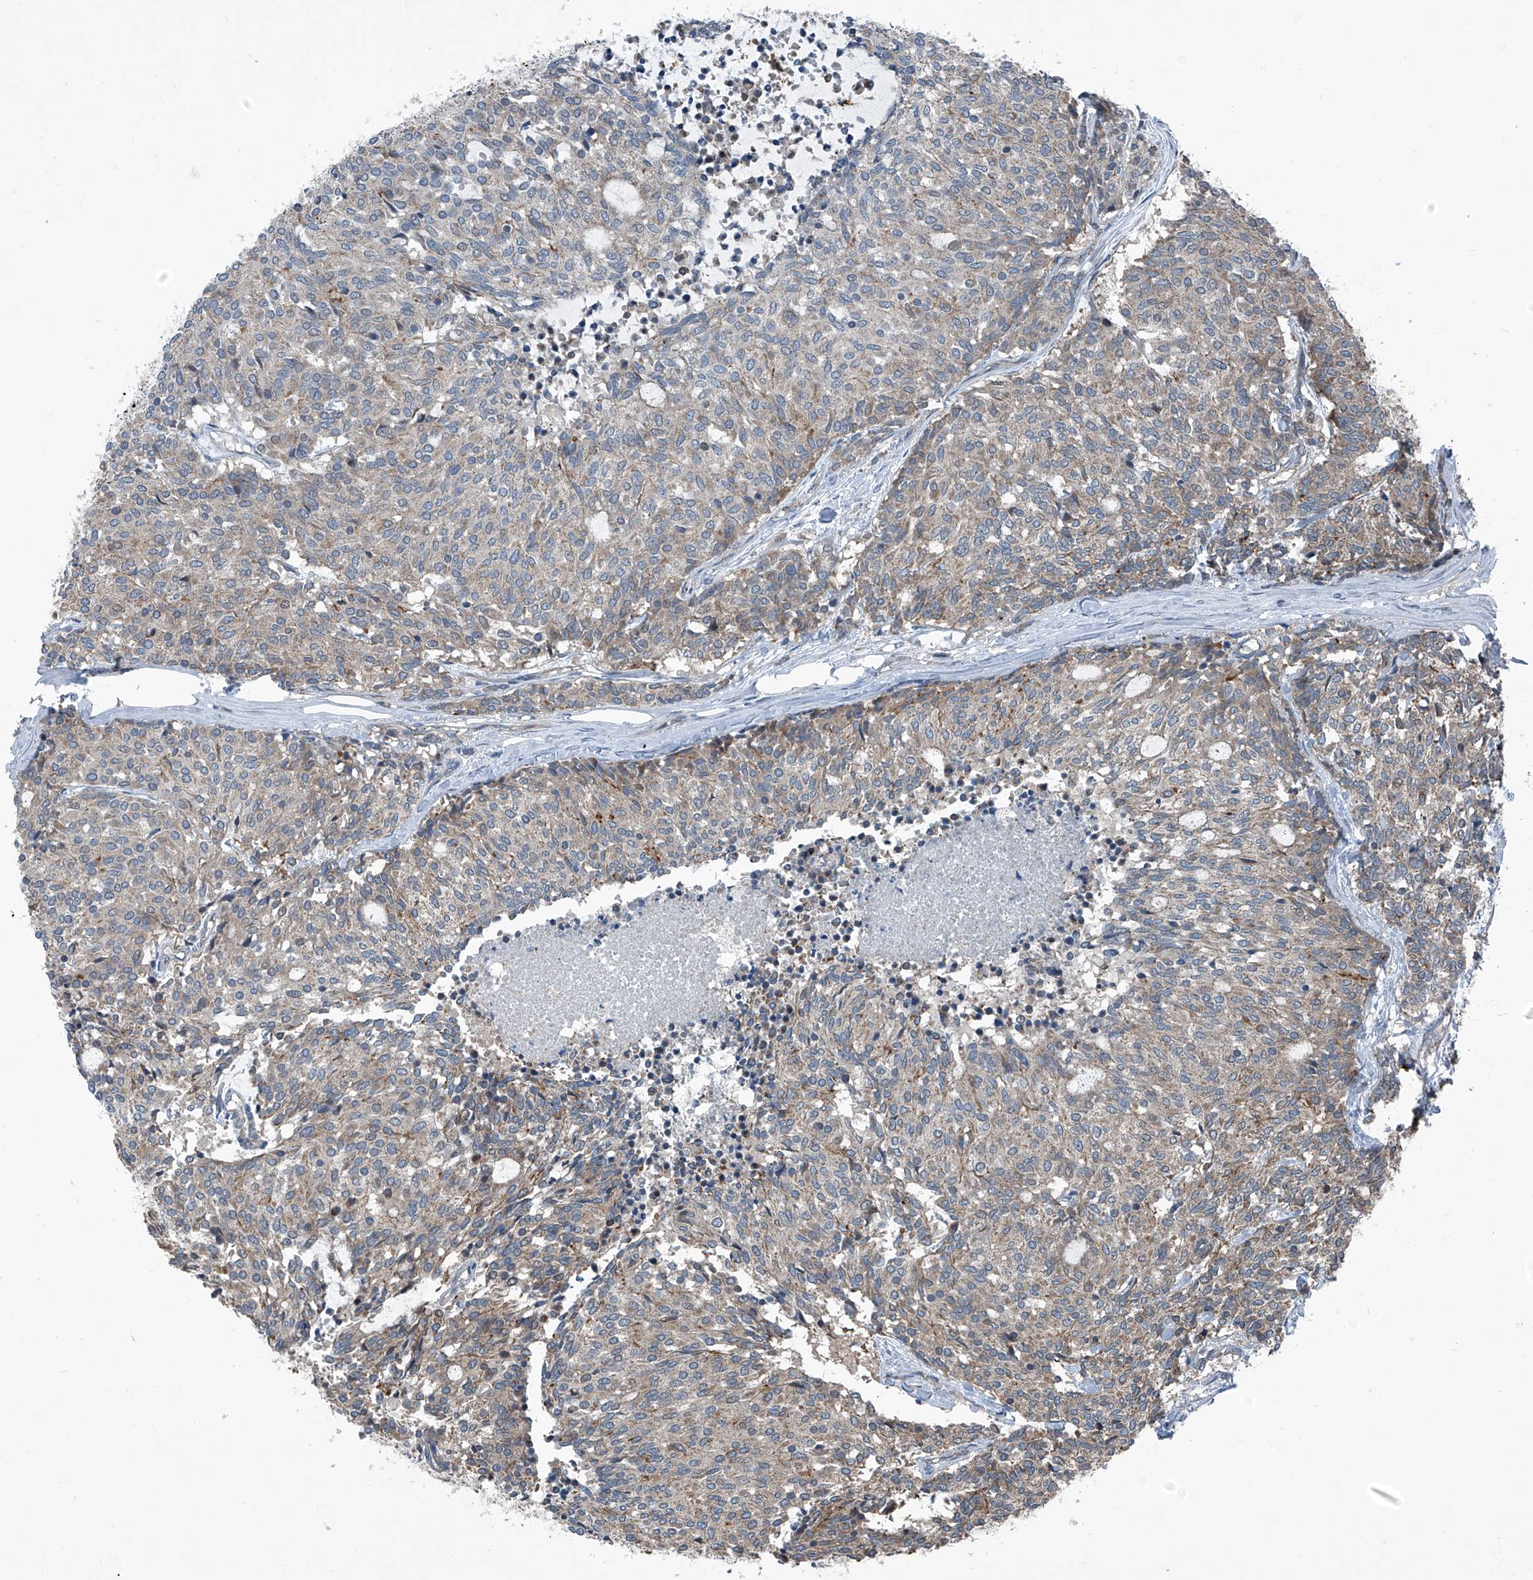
{"staining": {"intensity": "weak", "quantity": "25%-75%", "location": "cytoplasmic/membranous"}, "tissue": "carcinoid", "cell_type": "Tumor cells", "image_type": "cancer", "snomed": [{"axis": "morphology", "description": "Carcinoid, malignant, NOS"}, {"axis": "topography", "description": "Pancreas"}], "caption": "Malignant carcinoid stained with a brown dye exhibits weak cytoplasmic/membranous positive expression in about 25%-75% of tumor cells.", "gene": "SENP2", "patient": {"sex": "female", "age": 54}}